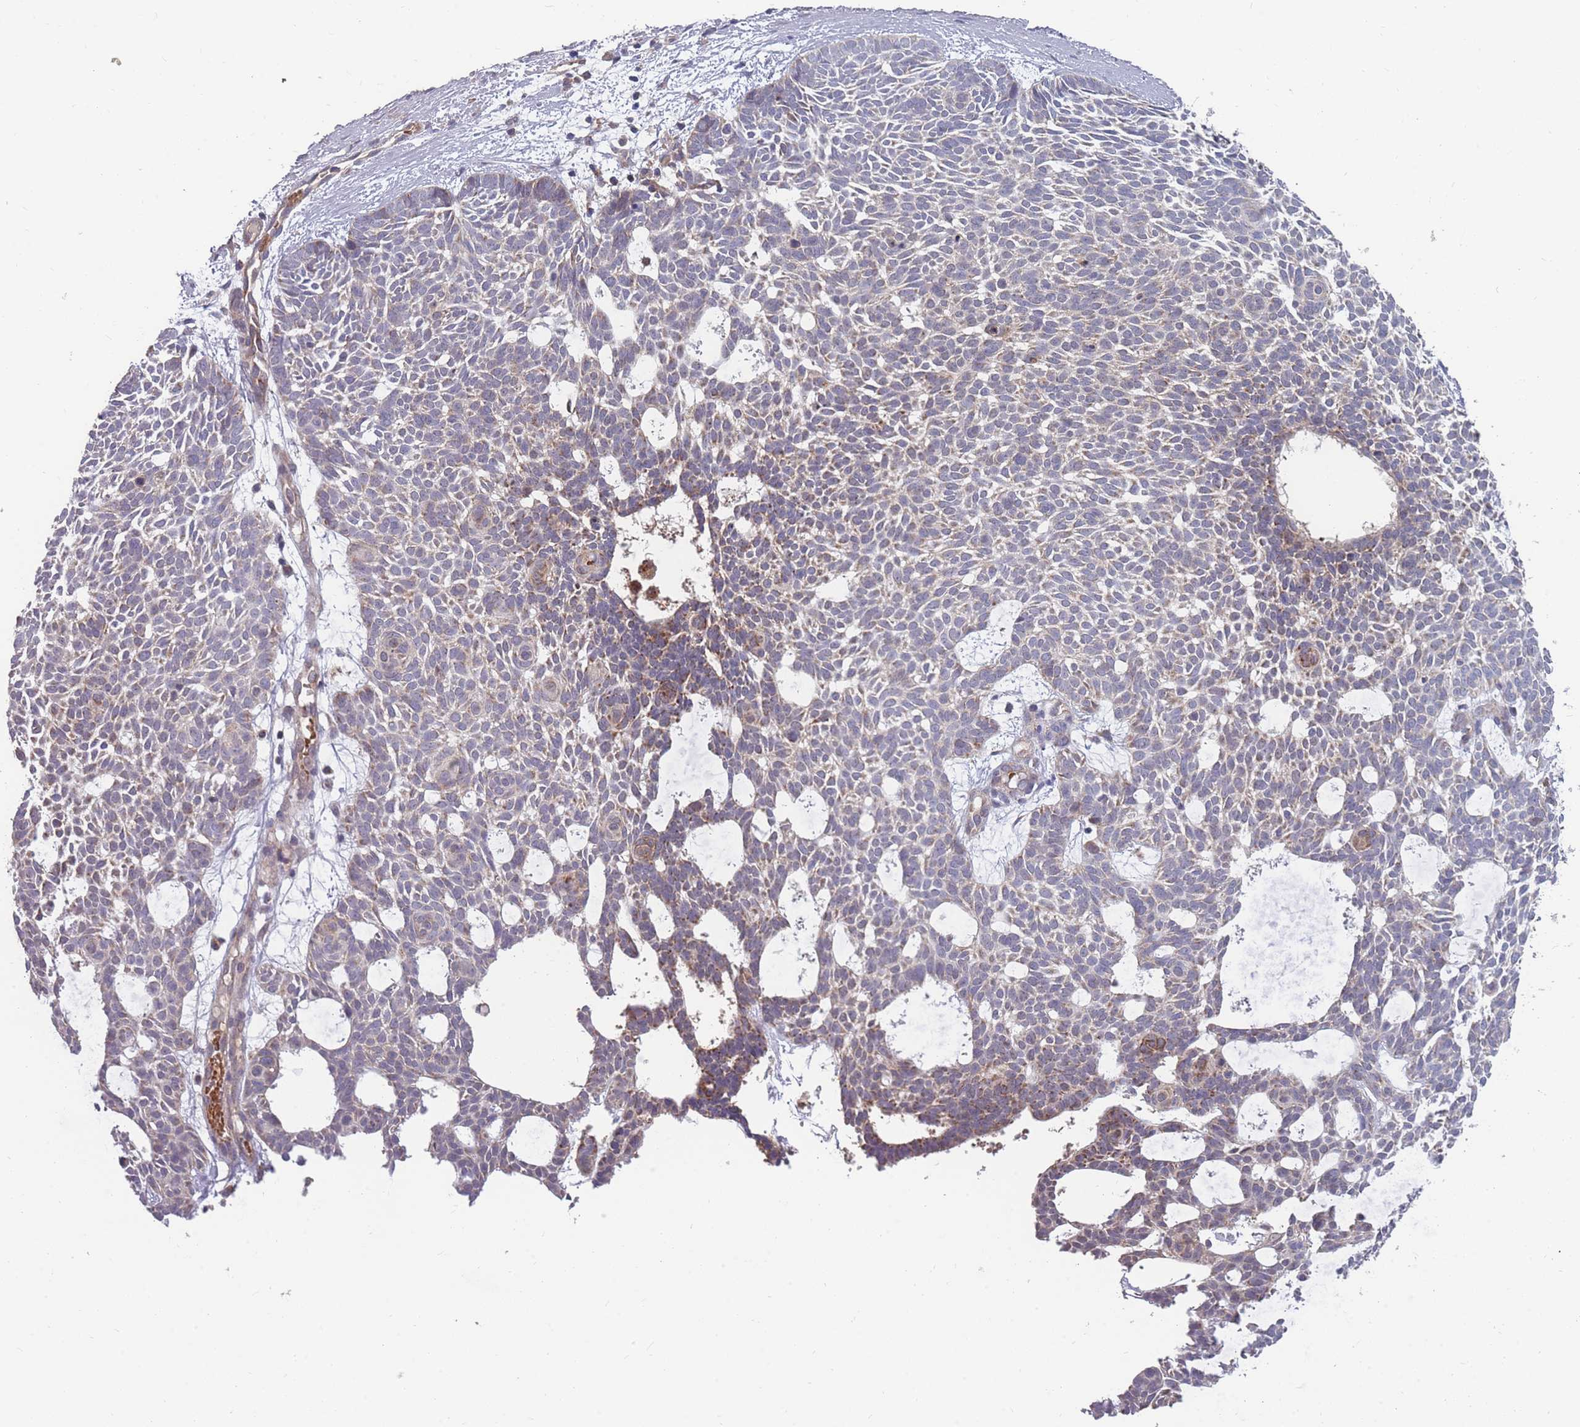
{"staining": {"intensity": "weak", "quantity": "25%-75%", "location": "cytoplasmic/membranous"}, "tissue": "skin cancer", "cell_type": "Tumor cells", "image_type": "cancer", "snomed": [{"axis": "morphology", "description": "Basal cell carcinoma"}, {"axis": "topography", "description": "Skin"}], "caption": "Immunohistochemistry (DAB) staining of skin cancer displays weak cytoplasmic/membranous protein expression in approximately 25%-75% of tumor cells. (Stains: DAB (3,3'-diaminobenzidine) in brown, nuclei in blue, Microscopy: brightfield microscopy at high magnification).", "gene": "SLC35B4", "patient": {"sex": "male", "age": 61}}